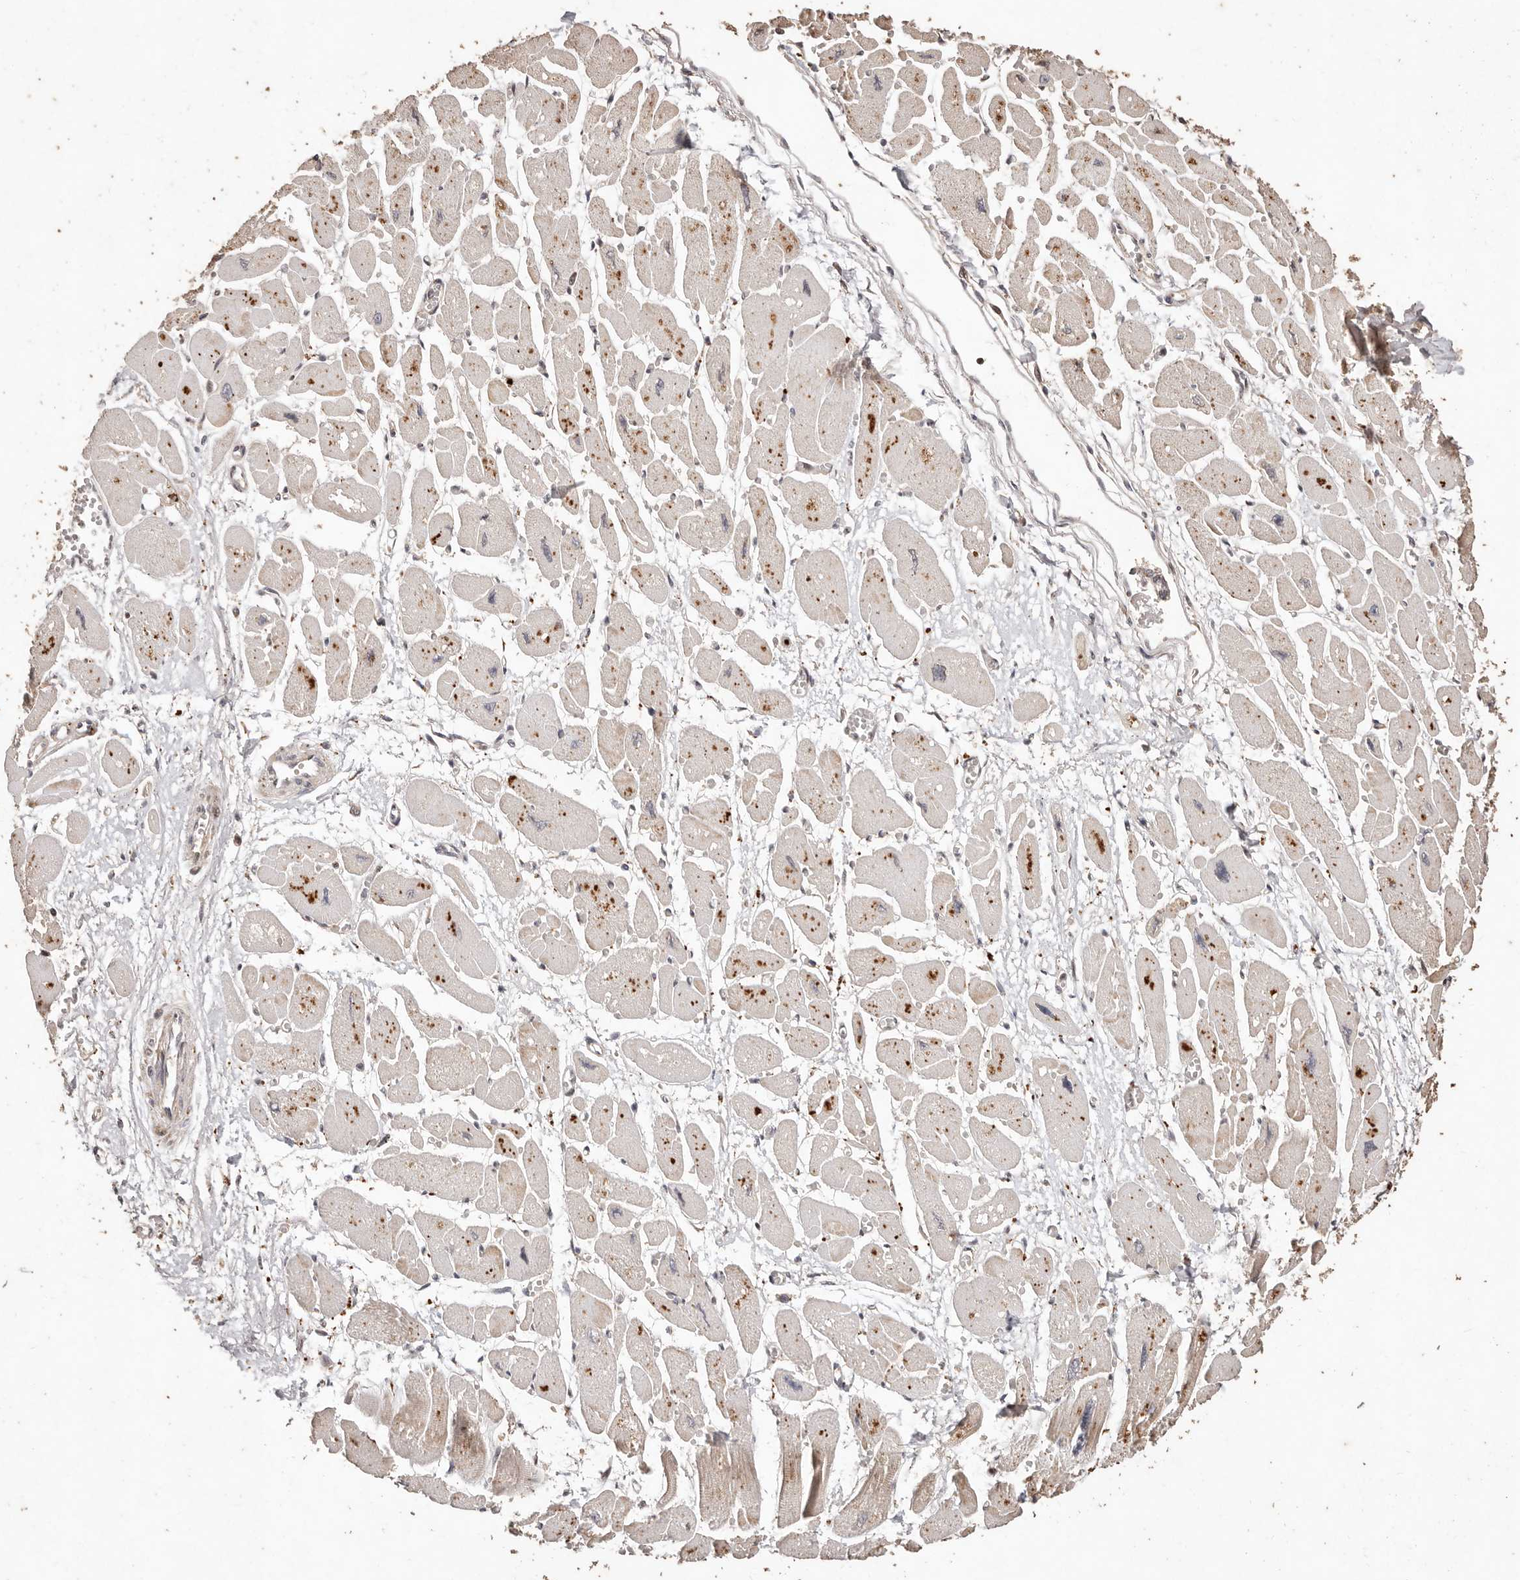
{"staining": {"intensity": "moderate", "quantity": ">75%", "location": "cytoplasmic/membranous"}, "tissue": "heart muscle", "cell_type": "Cardiomyocytes", "image_type": "normal", "snomed": [{"axis": "morphology", "description": "Normal tissue, NOS"}, {"axis": "topography", "description": "Heart"}], "caption": "Protein staining by immunohistochemistry displays moderate cytoplasmic/membranous positivity in about >75% of cardiomyocytes in benign heart muscle. Ihc stains the protein in brown and the nuclei are stained blue.", "gene": "KIF9", "patient": {"sex": "female", "age": 54}}